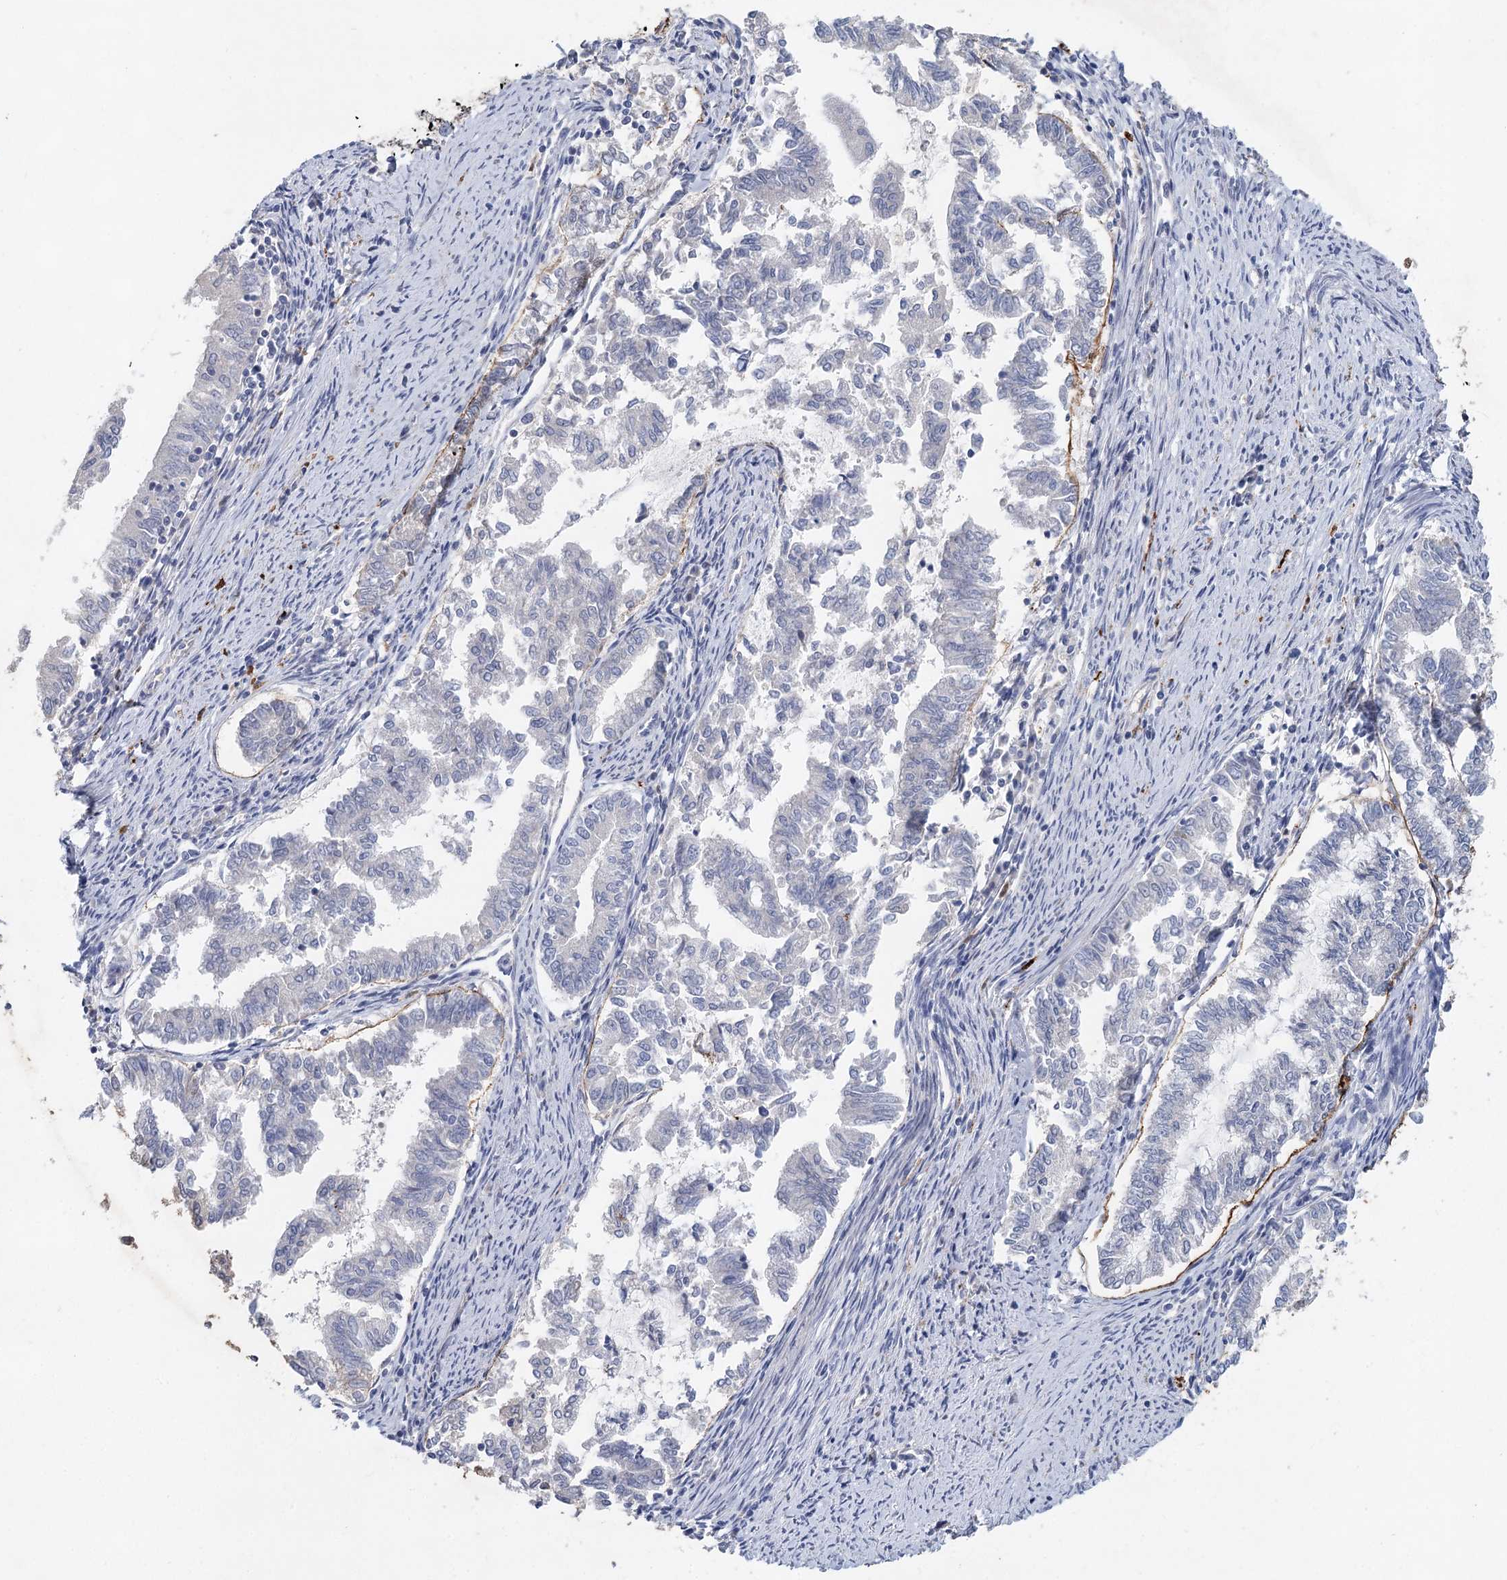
{"staining": {"intensity": "negative", "quantity": "none", "location": "none"}, "tissue": "endometrial cancer", "cell_type": "Tumor cells", "image_type": "cancer", "snomed": [{"axis": "morphology", "description": "Adenocarcinoma, NOS"}, {"axis": "topography", "description": "Endometrium"}], "caption": "Human endometrial adenocarcinoma stained for a protein using IHC reveals no staining in tumor cells.", "gene": "SLC19A3", "patient": {"sex": "female", "age": 79}}